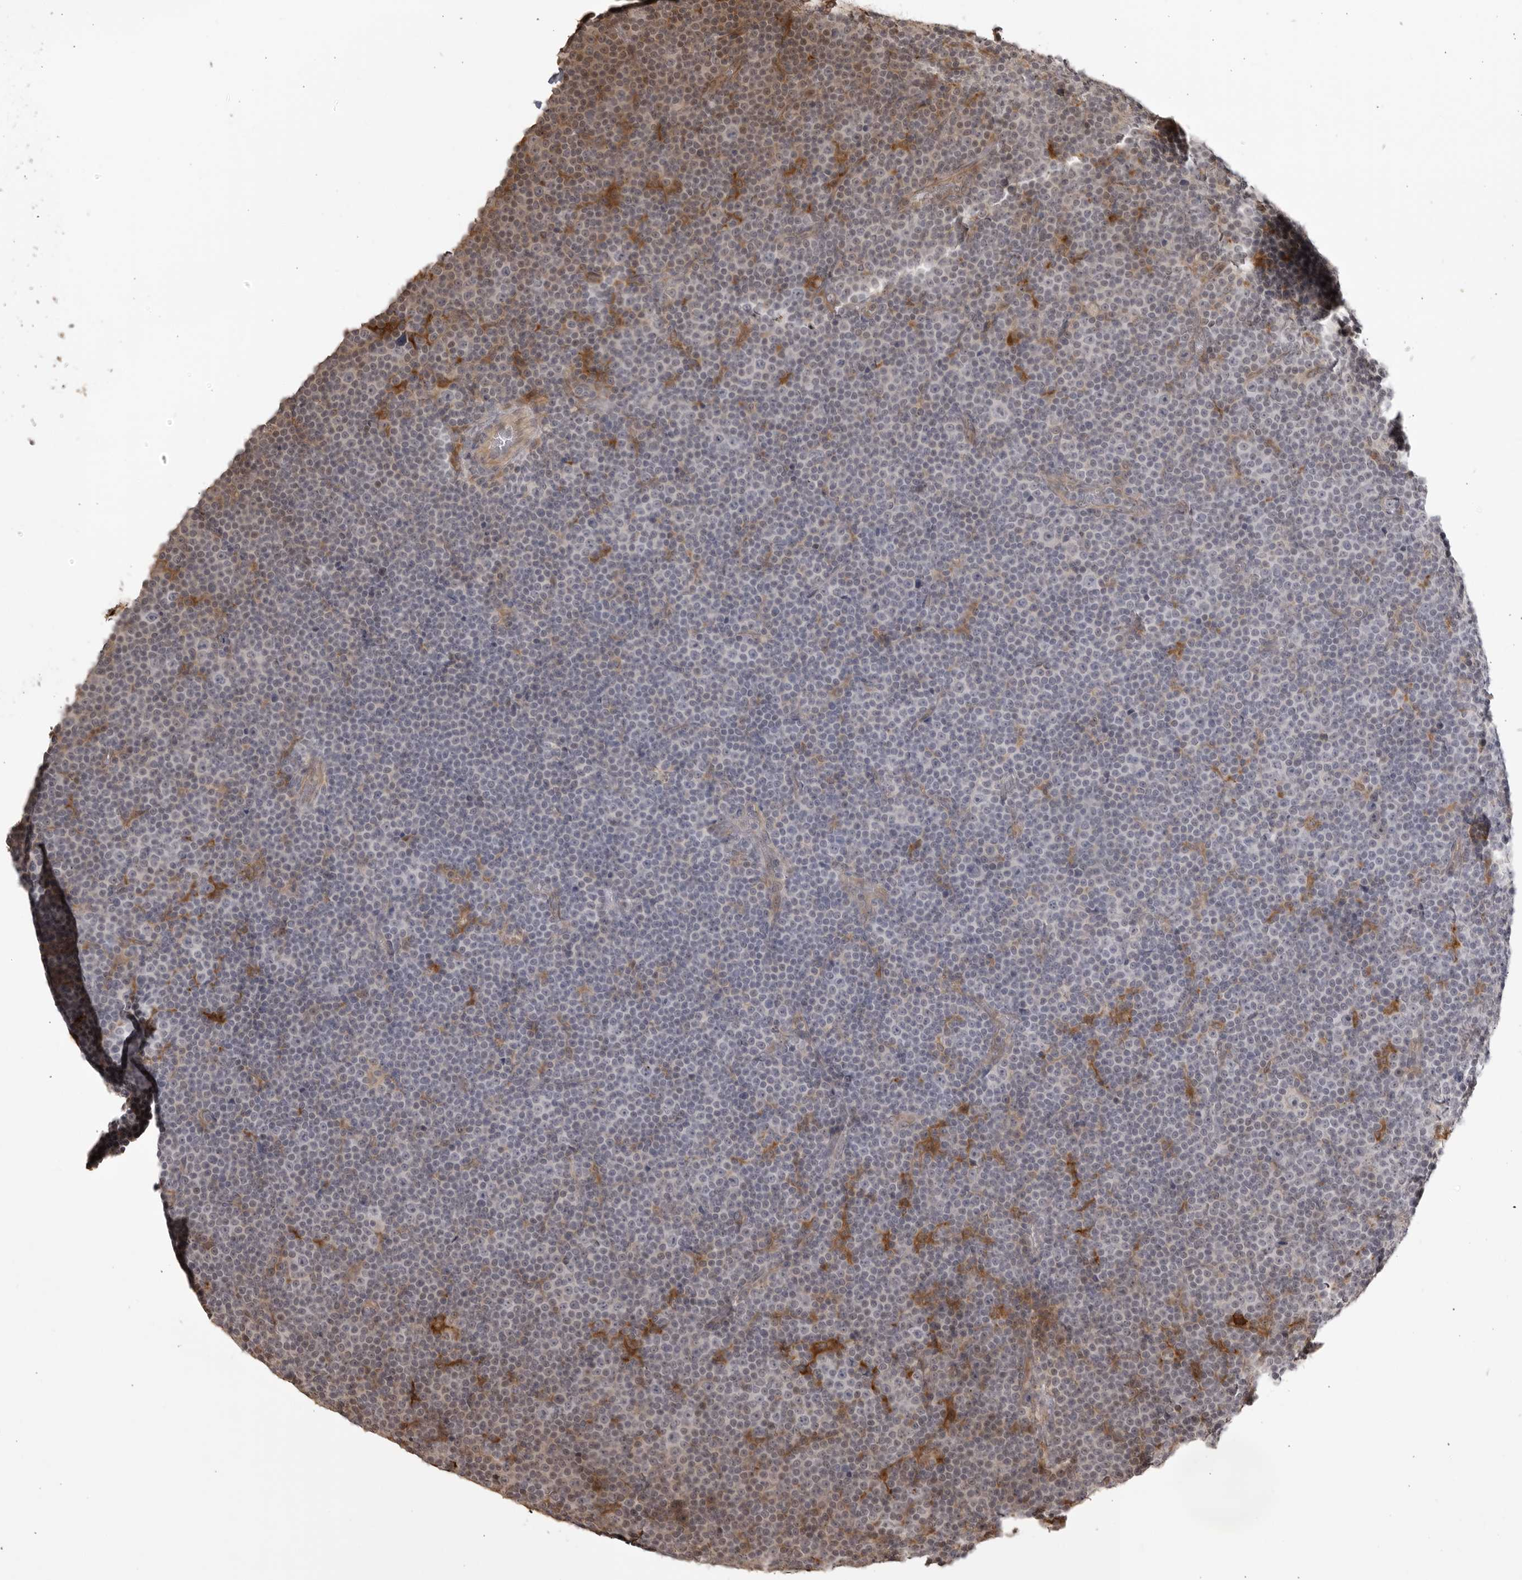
{"staining": {"intensity": "negative", "quantity": "none", "location": "none"}, "tissue": "lymphoma", "cell_type": "Tumor cells", "image_type": "cancer", "snomed": [{"axis": "morphology", "description": "Malignant lymphoma, non-Hodgkin's type, Low grade"}, {"axis": "topography", "description": "Lymph node"}], "caption": "This histopathology image is of malignant lymphoma, non-Hodgkin's type (low-grade) stained with immunohistochemistry (IHC) to label a protein in brown with the nuclei are counter-stained blue. There is no staining in tumor cells.", "gene": "TCF21", "patient": {"sex": "female", "age": 67}}